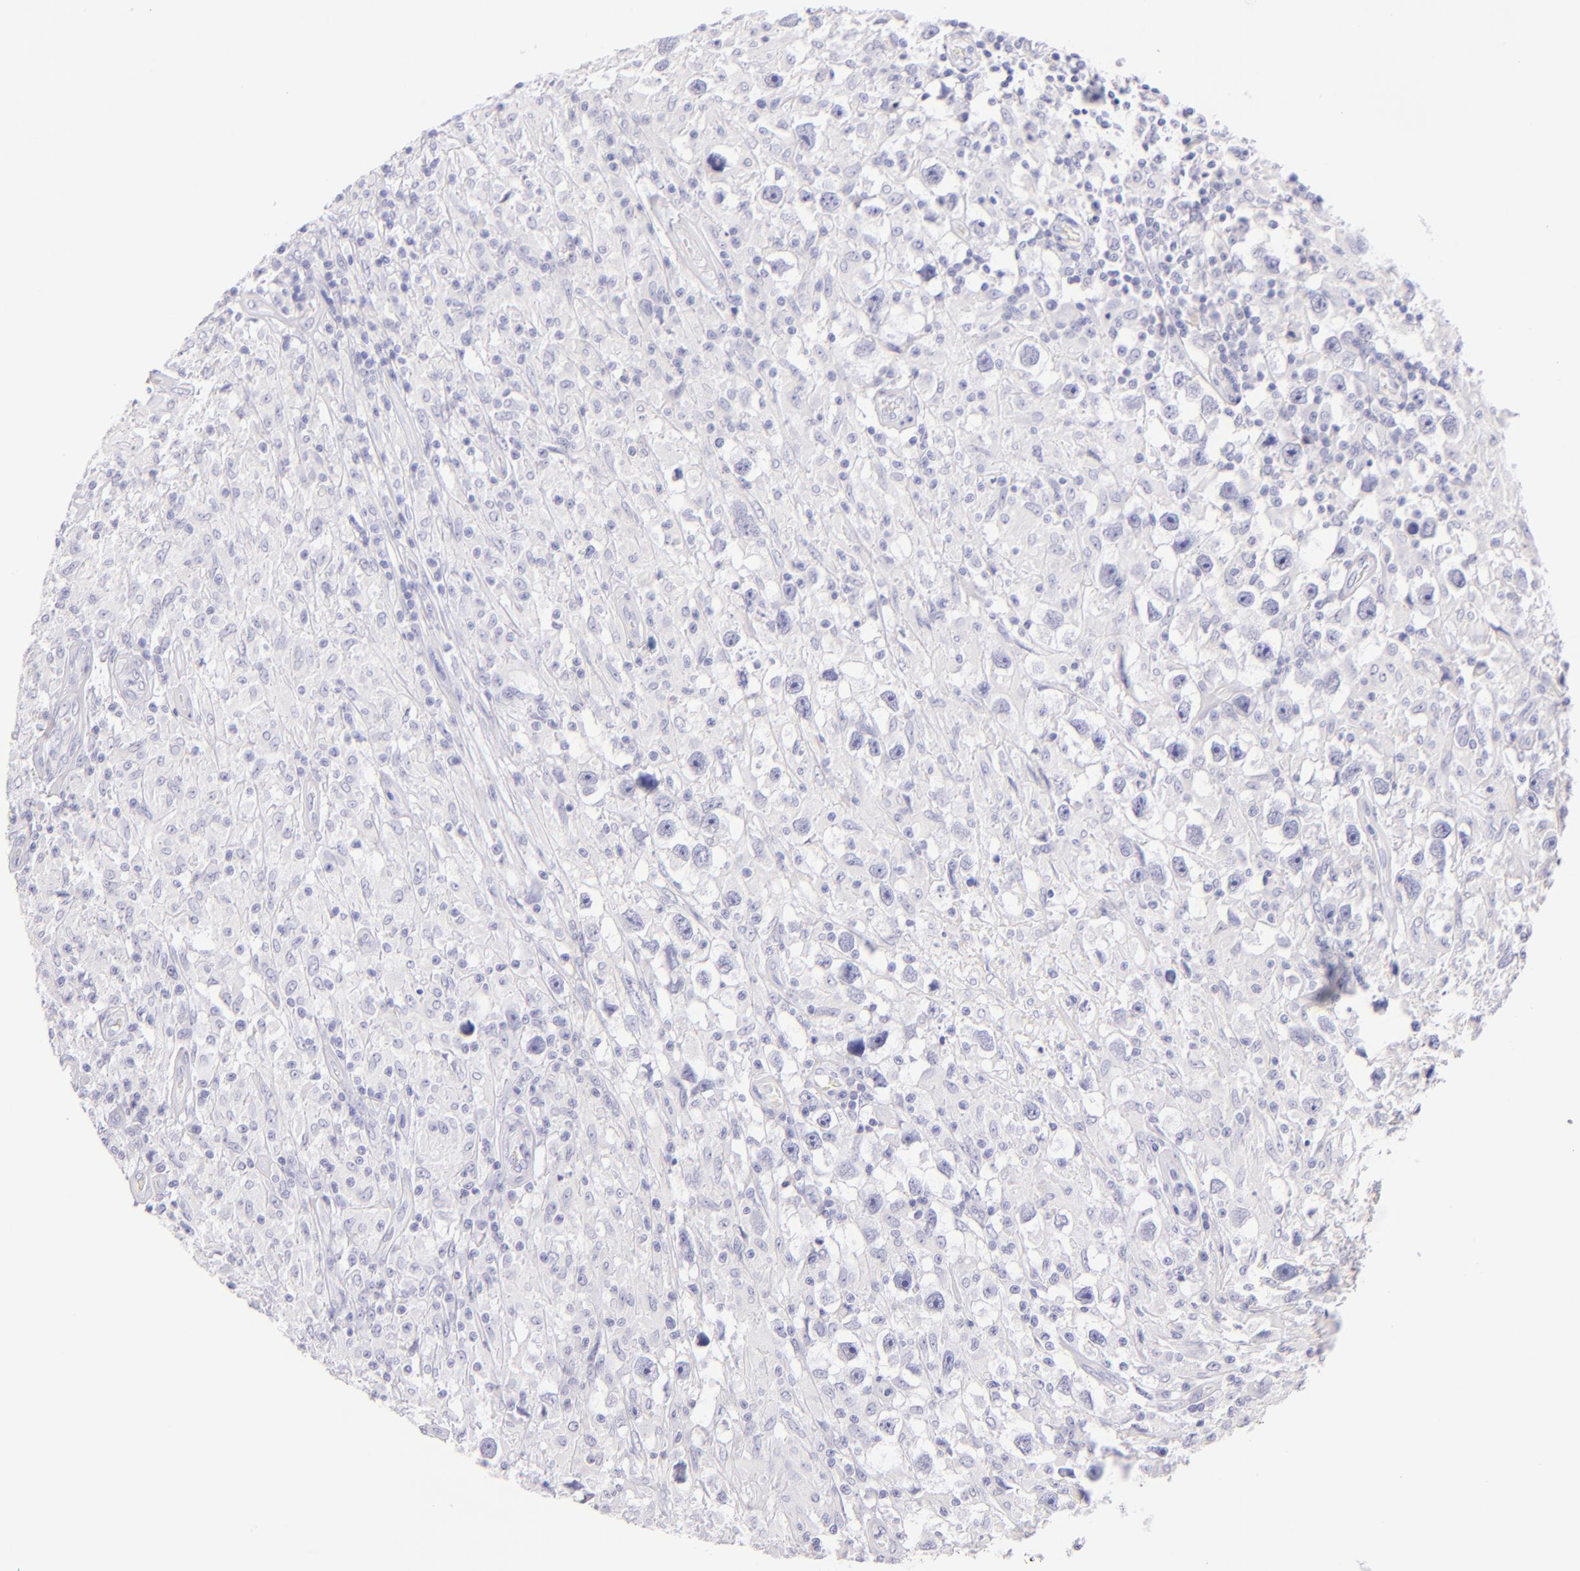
{"staining": {"intensity": "negative", "quantity": "none", "location": "none"}, "tissue": "testis cancer", "cell_type": "Tumor cells", "image_type": "cancer", "snomed": [{"axis": "morphology", "description": "Seminoma, NOS"}, {"axis": "topography", "description": "Testis"}], "caption": "Immunohistochemistry histopathology image of human testis cancer stained for a protein (brown), which shows no positivity in tumor cells.", "gene": "SDC1", "patient": {"sex": "male", "age": 34}}